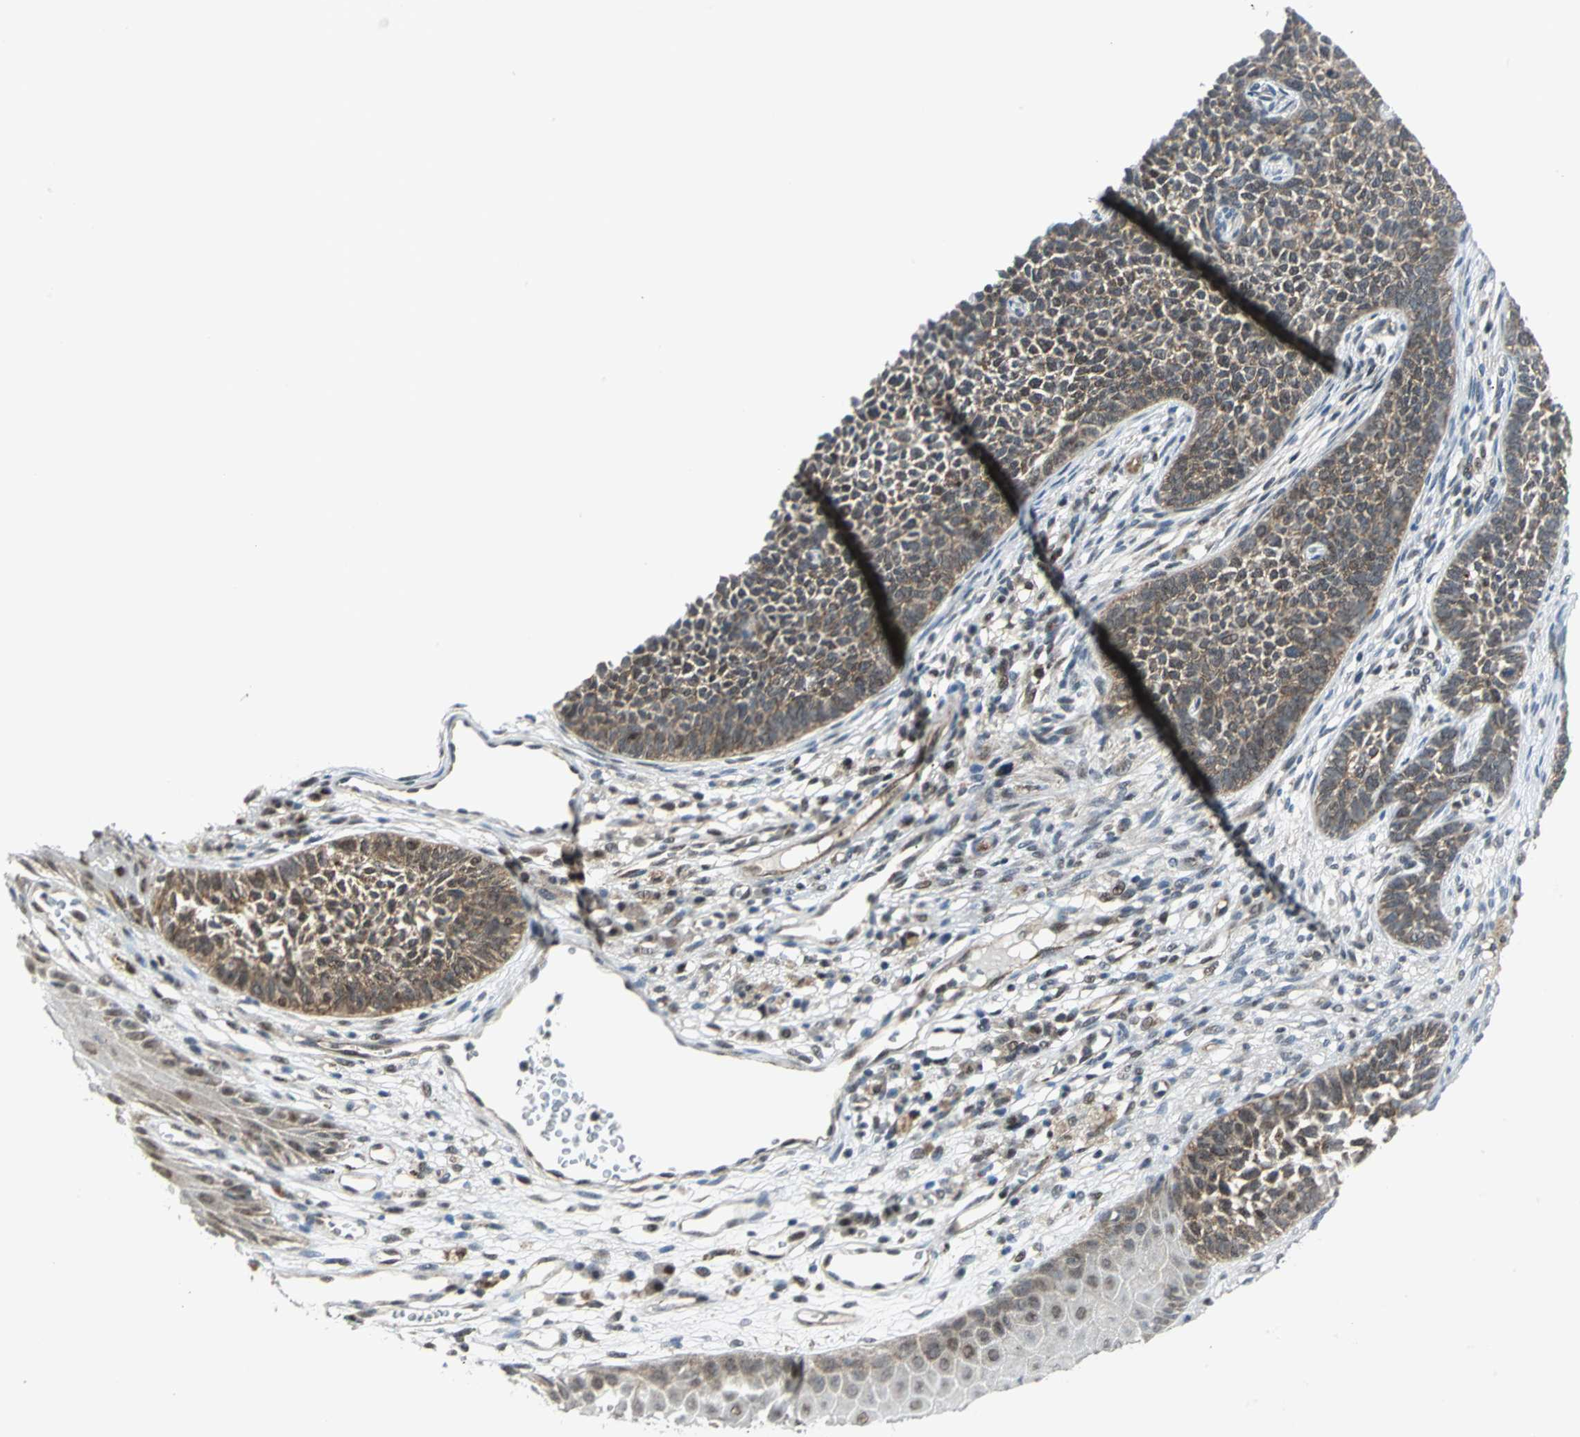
{"staining": {"intensity": "weak", "quantity": ">75%", "location": "cytoplasmic/membranous"}, "tissue": "skin cancer", "cell_type": "Tumor cells", "image_type": "cancer", "snomed": [{"axis": "morphology", "description": "Basal cell carcinoma"}, {"axis": "topography", "description": "Skin"}], "caption": "A high-resolution histopathology image shows immunohistochemistry staining of skin cancer, which demonstrates weak cytoplasmic/membranous positivity in about >75% of tumor cells.", "gene": "PSMA4", "patient": {"sex": "female", "age": 84}}